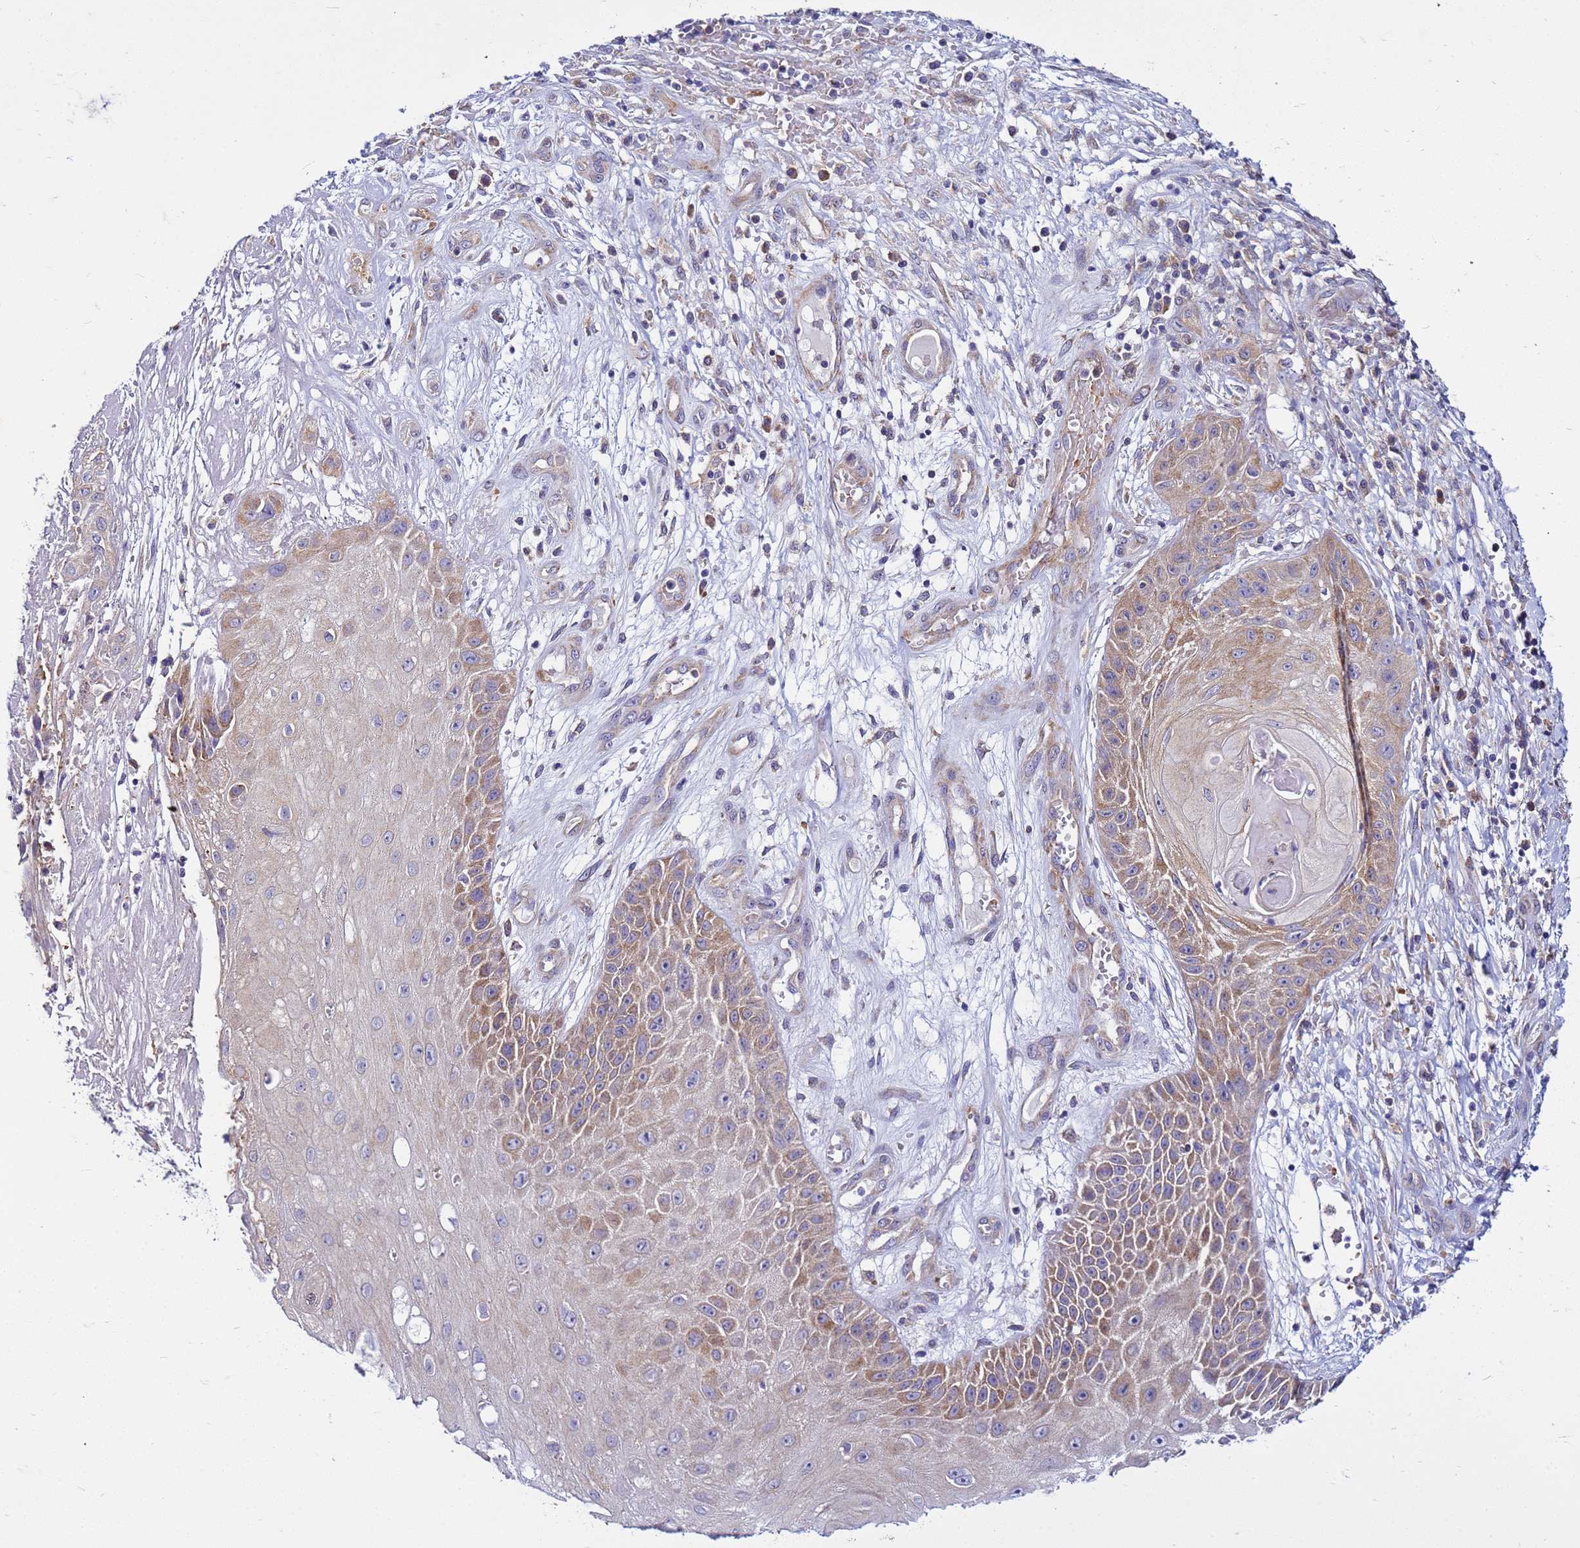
{"staining": {"intensity": "weak", "quantity": "25%-75%", "location": "cytoplasmic/membranous"}, "tissue": "skin cancer", "cell_type": "Tumor cells", "image_type": "cancer", "snomed": [{"axis": "morphology", "description": "Squamous cell carcinoma, NOS"}, {"axis": "topography", "description": "Skin"}], "caption": "This is an image of immunohistochemistry staining of skin cancer, which shows weak expression in the cytoplasmic/membranous of tumor cells.", "gene": "PKD1", "patient": {"sex": "male", "age": 70}}